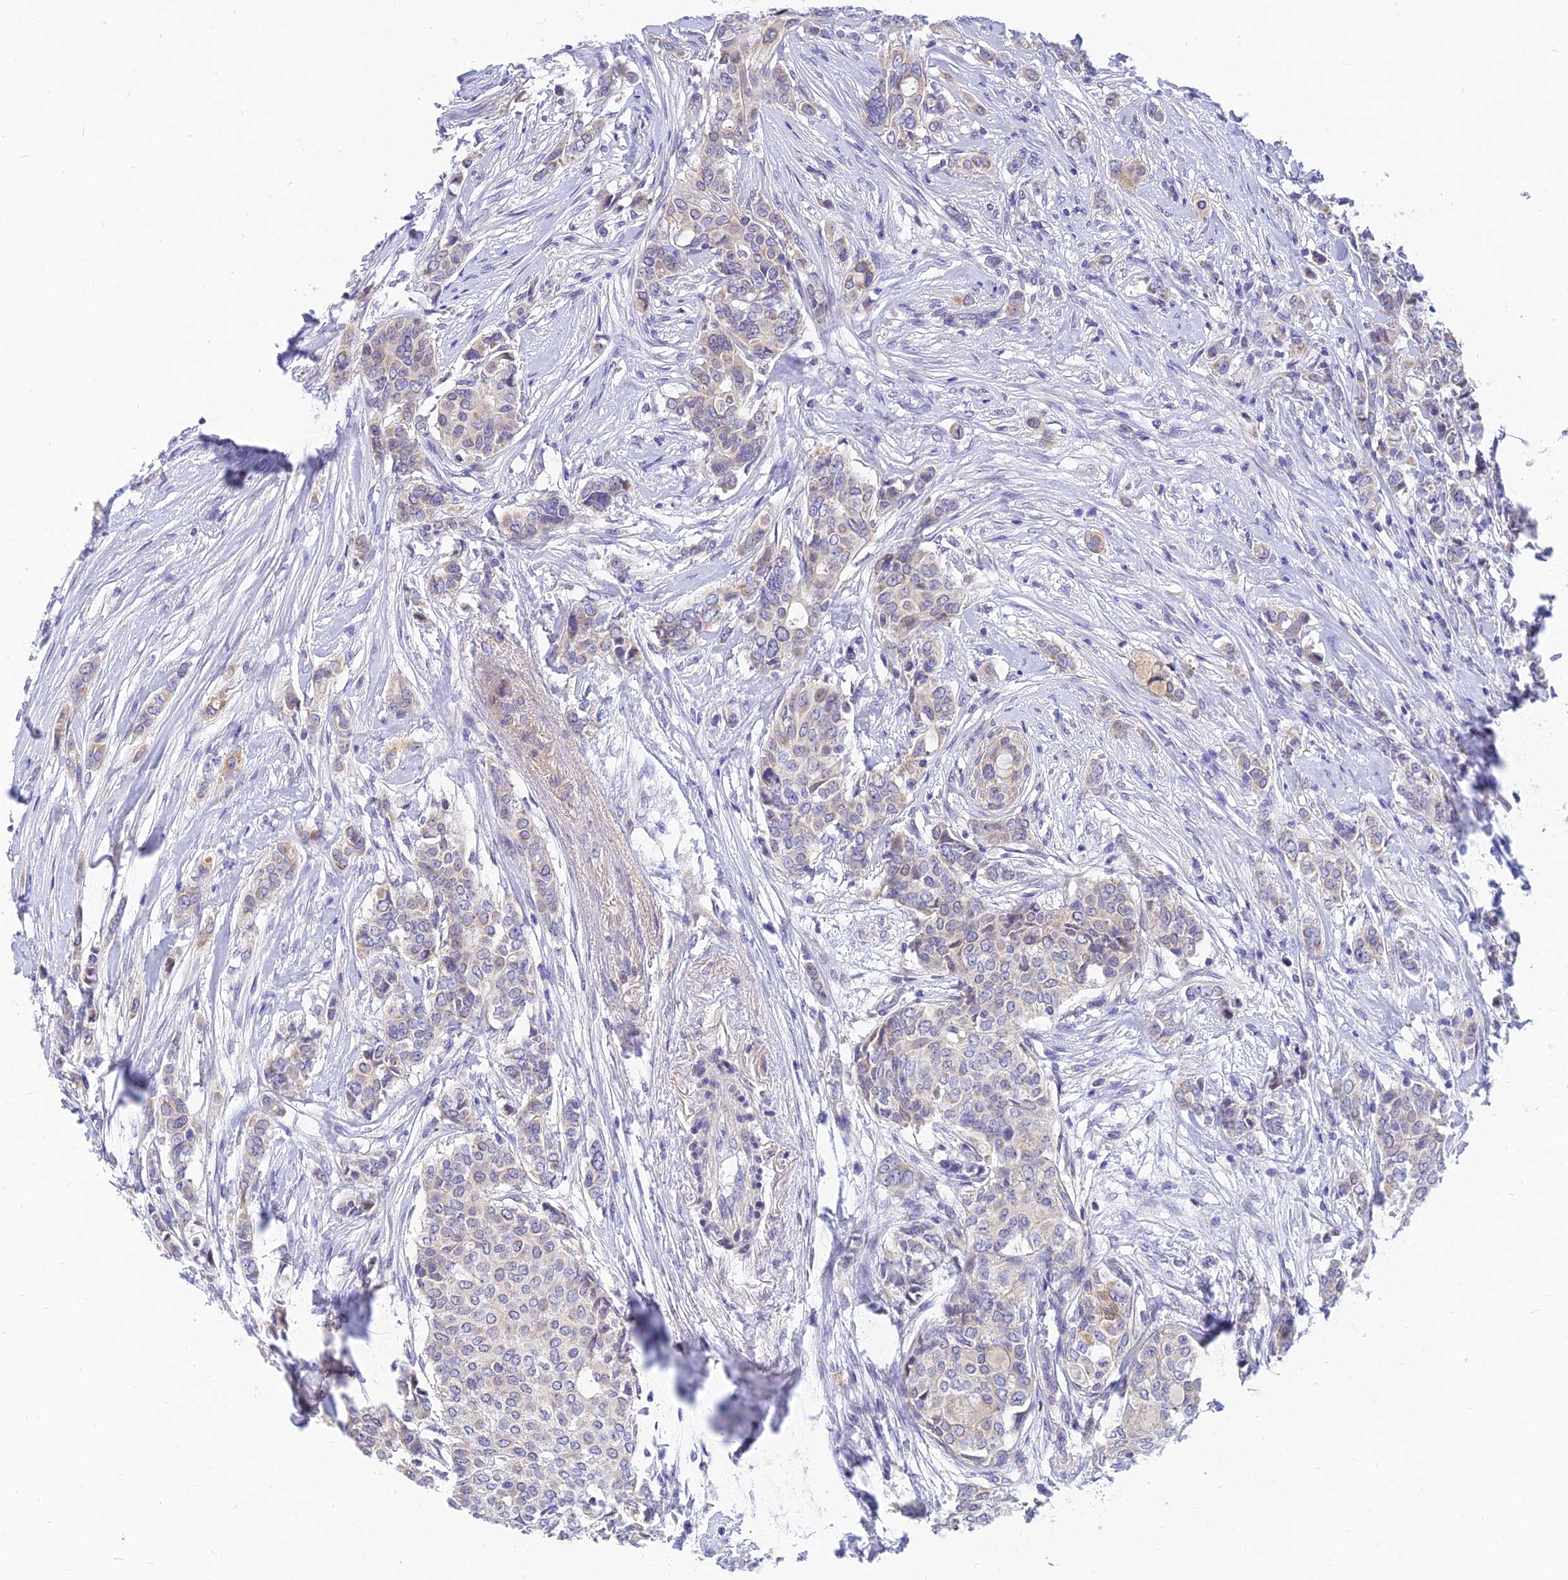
{"staining": {"intensity": "weak", "quantity": "<25%", "location": "cytoplasmic/membranous"}, "tissue": "breast cancer", "cell_type": "Tumor cells", "image_type": "cancer", "snomed": [{"axis": "morphology", "description": "Lobular carcinoma"}, {"axis": "topography", "description": "Breast"}], "caption": "DAB (3,3'-diaminobenzidine) immunohistochemical staining of human lobular carcinoma (breast) demonstrates no significant expression in tumor cells.", "gene": "ANKS4B", "patient": {"sex": "female", "age": 51}}